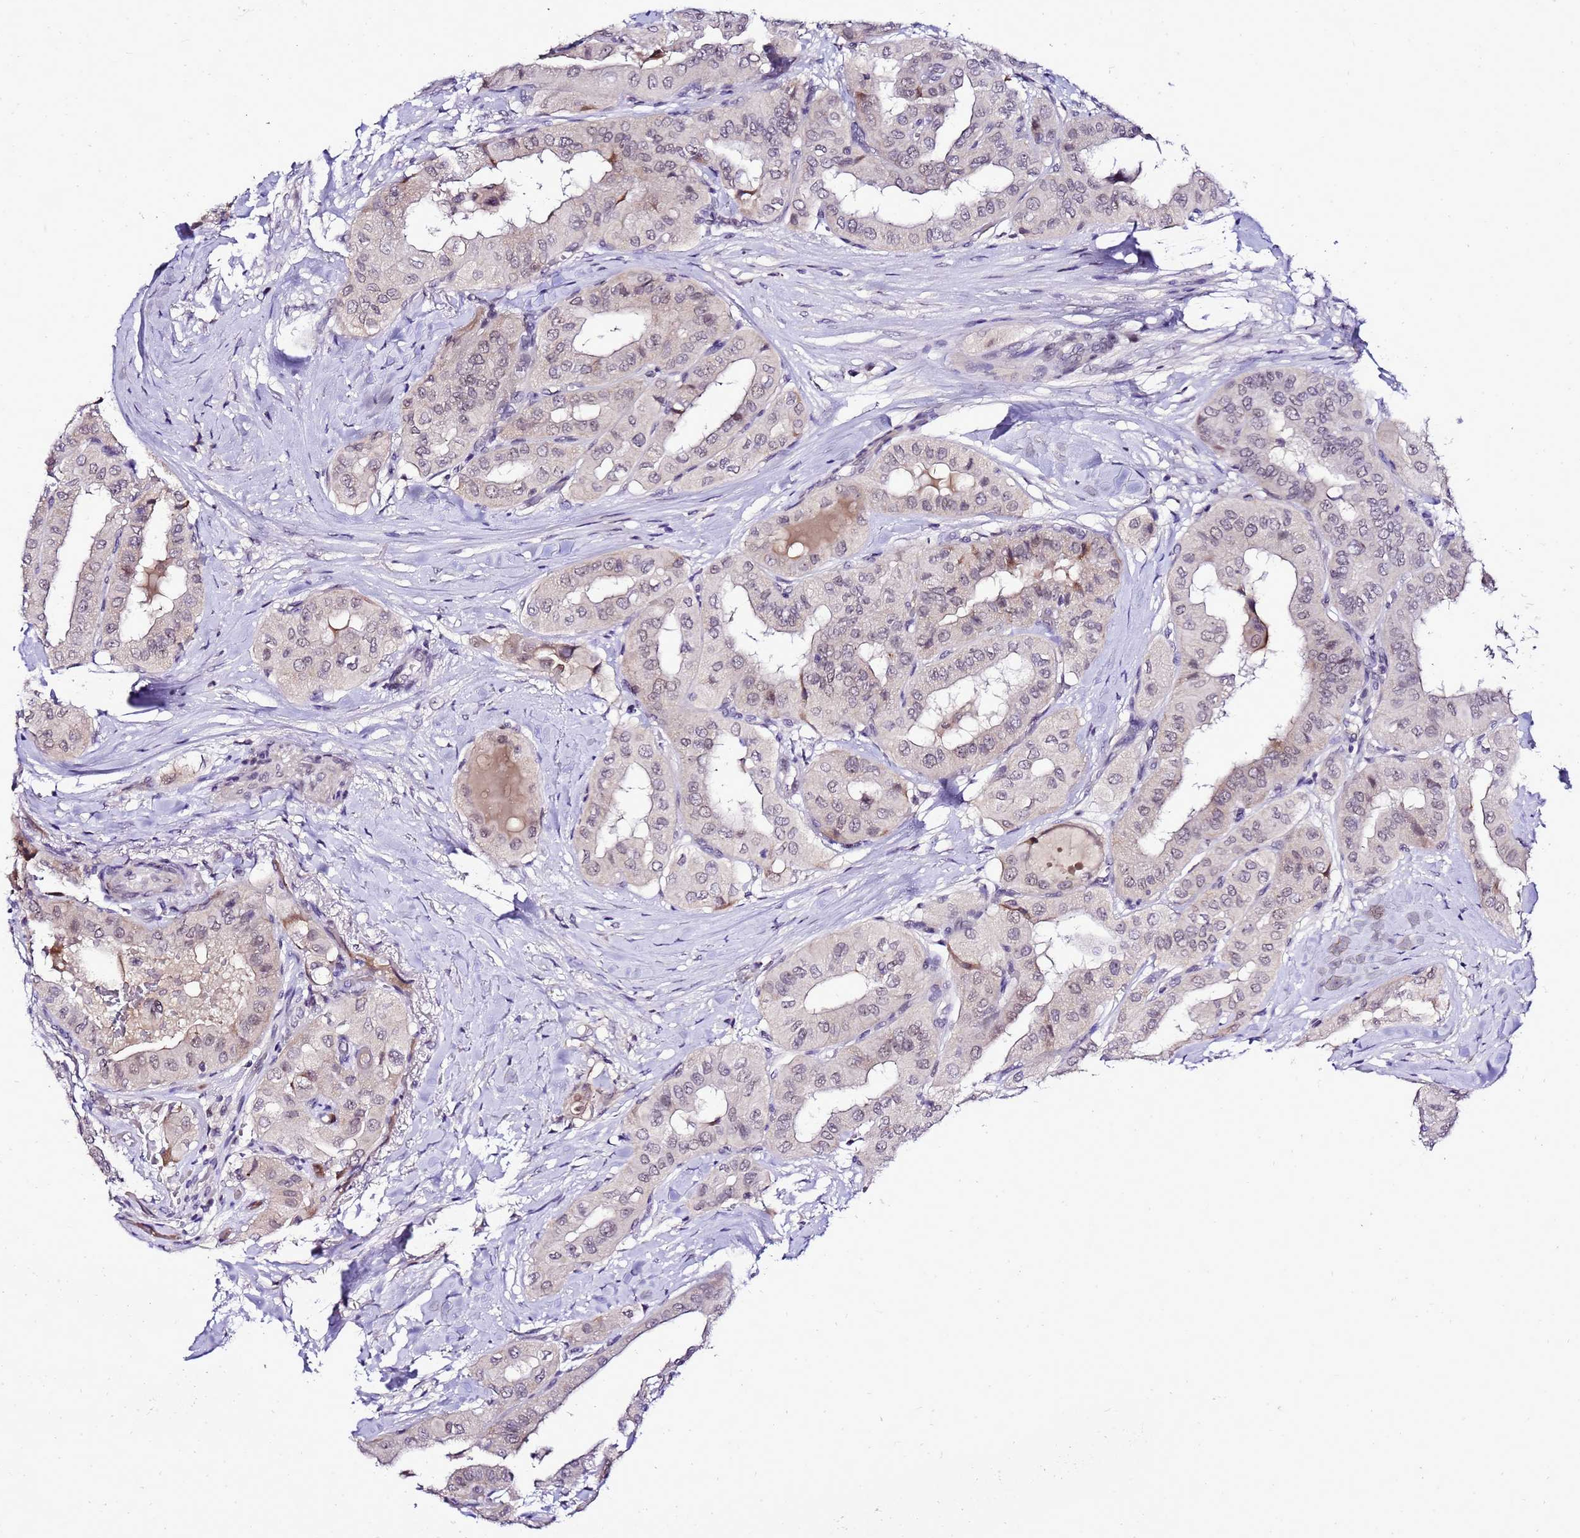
{"staining": {"intensity": "moderate", "quantity": "25%-75%", "location": "nuclear"}, "tissue": "thyroid cancer", "cell_type": "Tumor cells", "image_type": "cancer", "snomed": [{"axis": "morphology", "description": "Papillary adenocarcinoma, NOS"}, {"axis": "topography", "description": "Thyroid gland"}], "caption": "Thyroid papillary adenocarcinoma was stained to show a protein in brown. There is medium levels of moderate nuclear positivity in about 25%-75% of tumor cells.", "gene": "C19orf47", "patient": {"sex": "female", "age": 59}}